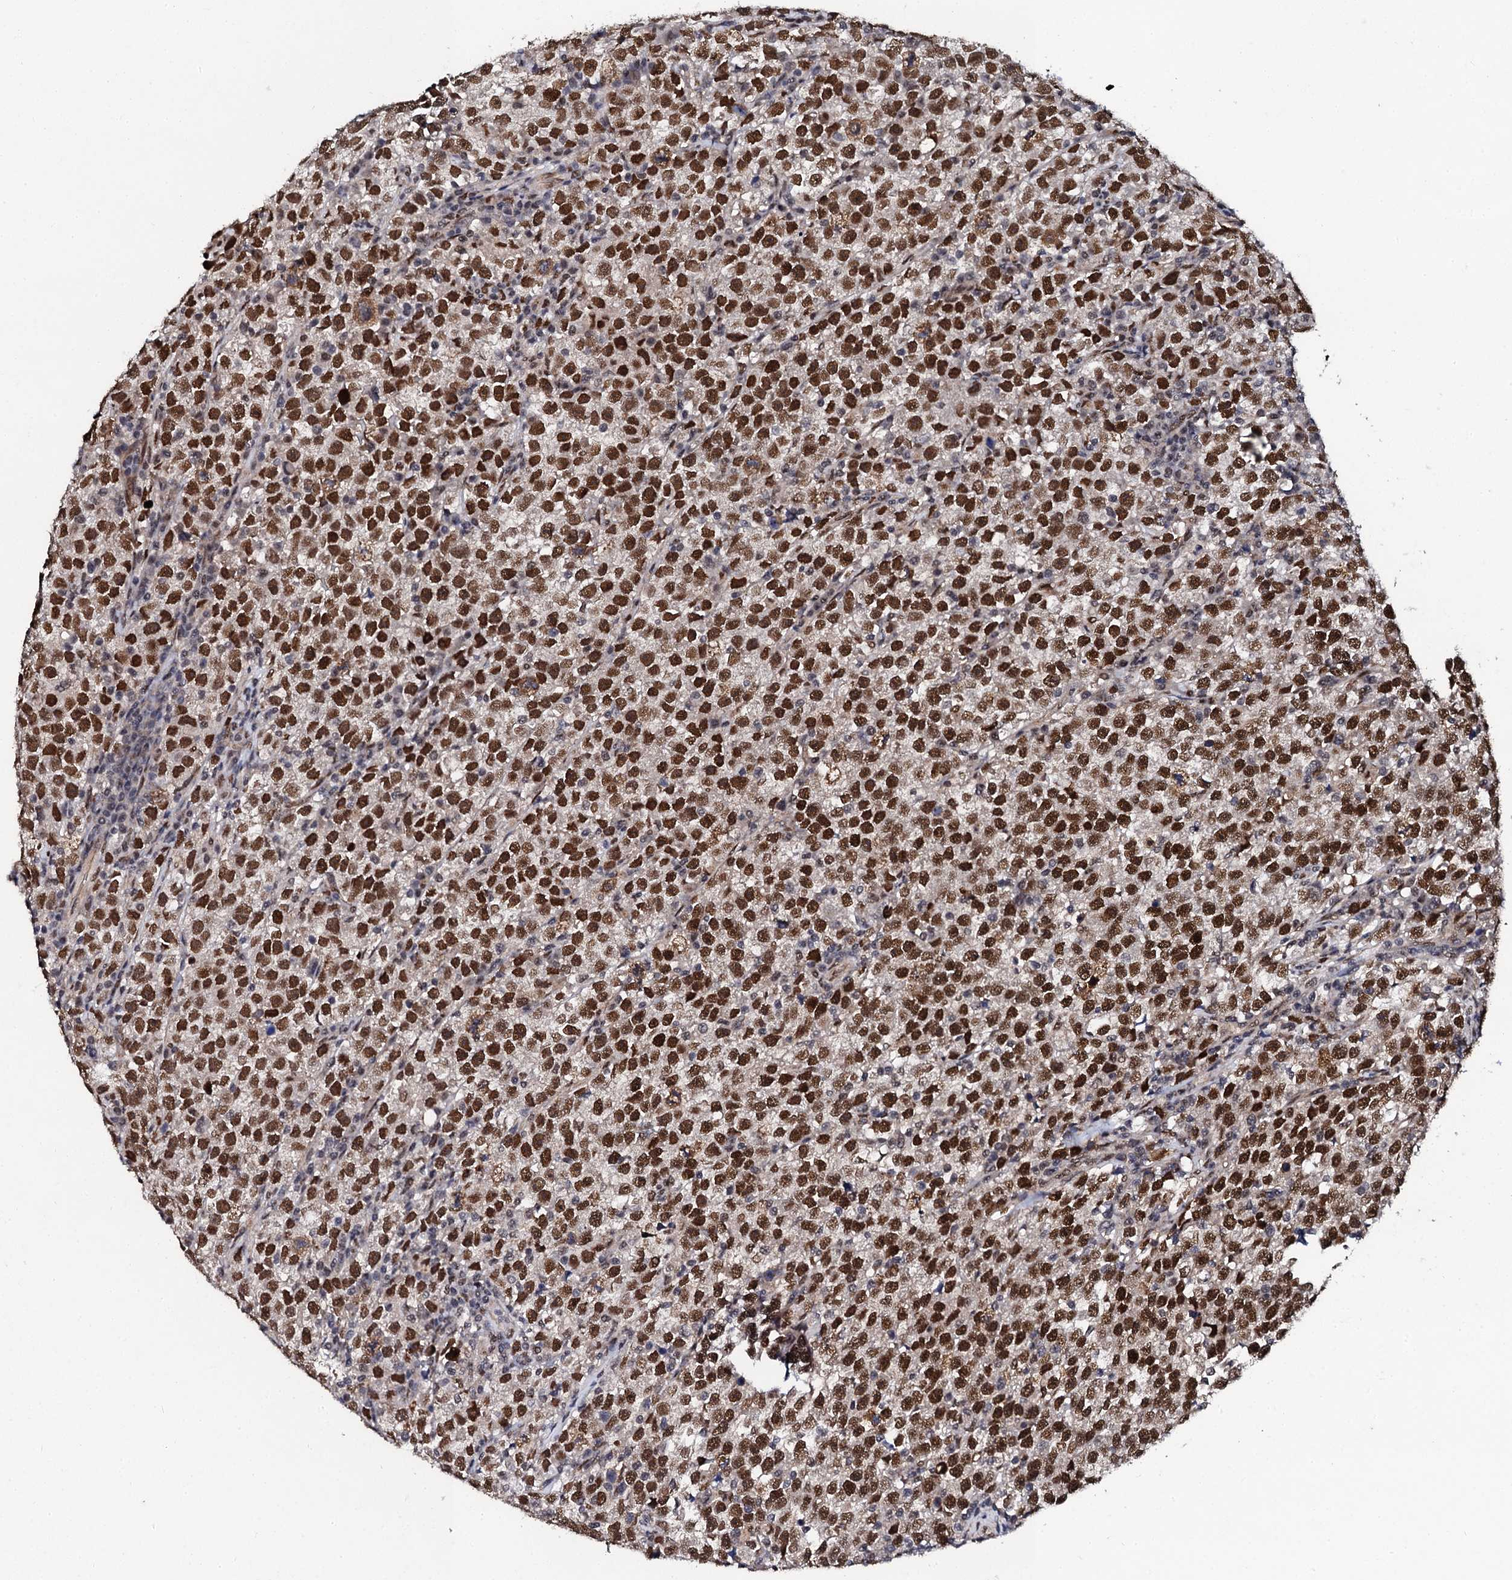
{"staining": {"intensity": "strong", "quantity": ">75%", "location": "nuclear"}, "tissue": "testis cancer", "cell_type": "Tumor cells", "image_type": "cancer", "snomed": [{"axis": "morphology", "description": "Normal tissue, NOS"}, {"axis": "morphology", "description": "Seminoma, NOS"}, {"axis": "topography", "description": "Testis"}], "caption": "Protein analysis of testis seminoma tissue shows strong nuclear positivity in approximately >75% of tumor cells.", "gene": "CSTF3", "patient": {"sex": "male", "age": 43}}